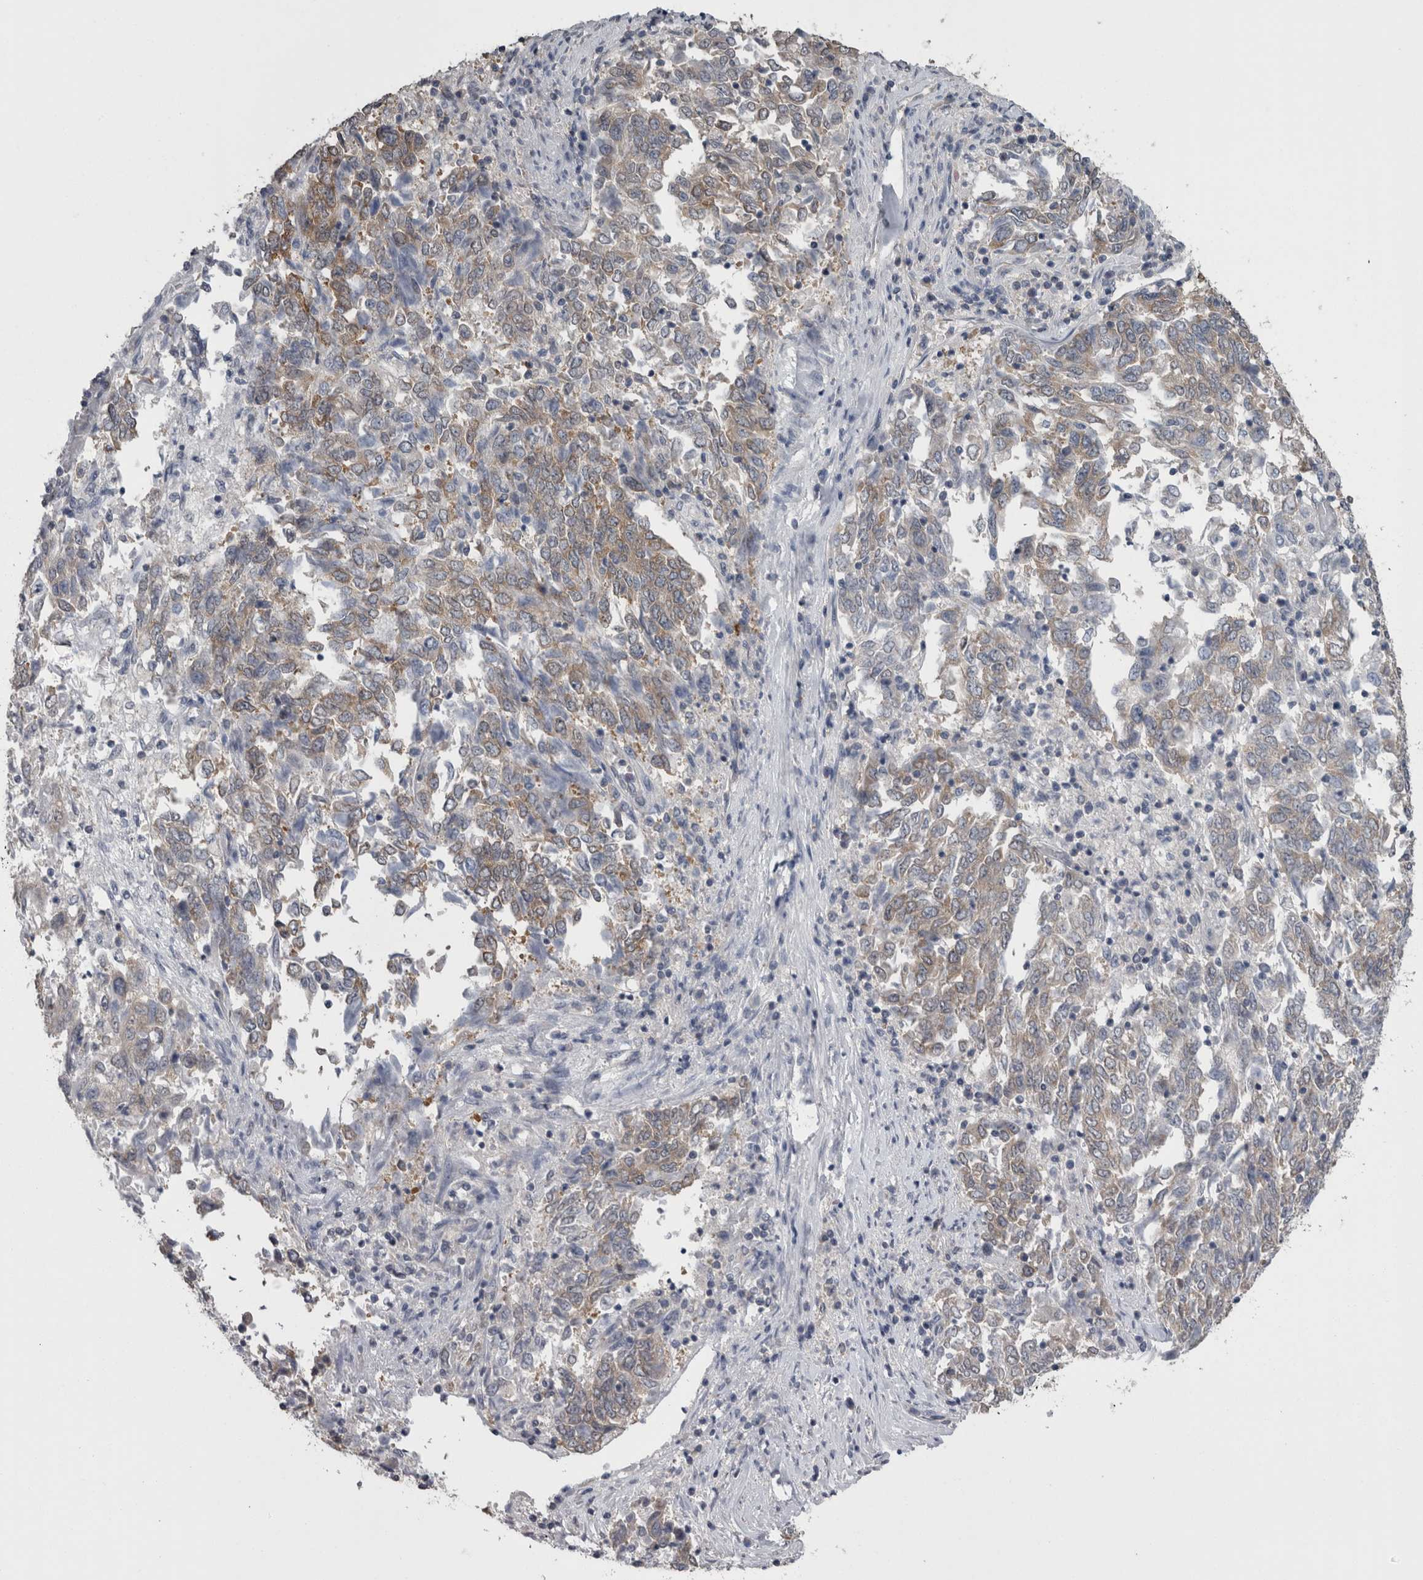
{"staining": {"intensity": "weak", "quantity": ">75%", "location": "cytoplasmic/membranous"}, "tissue": "endometrial cancer", "cell_type": "Tumor cells", "image_type": "cancer", "snomed": [{"axis": "morphology", "description": "Adenocarcinoma, NOS"}, {"axis": "topography", "description": "Endometrium"}], "caption": "This micrograph exhibits IHC staining of endometrial cancer (adenocarcinoma), with low weak cytoplasmic/membranous expression in about >75% of tumor cells.", "gene": "DDX6", "patient": {"sex": "female", "age": 80}}